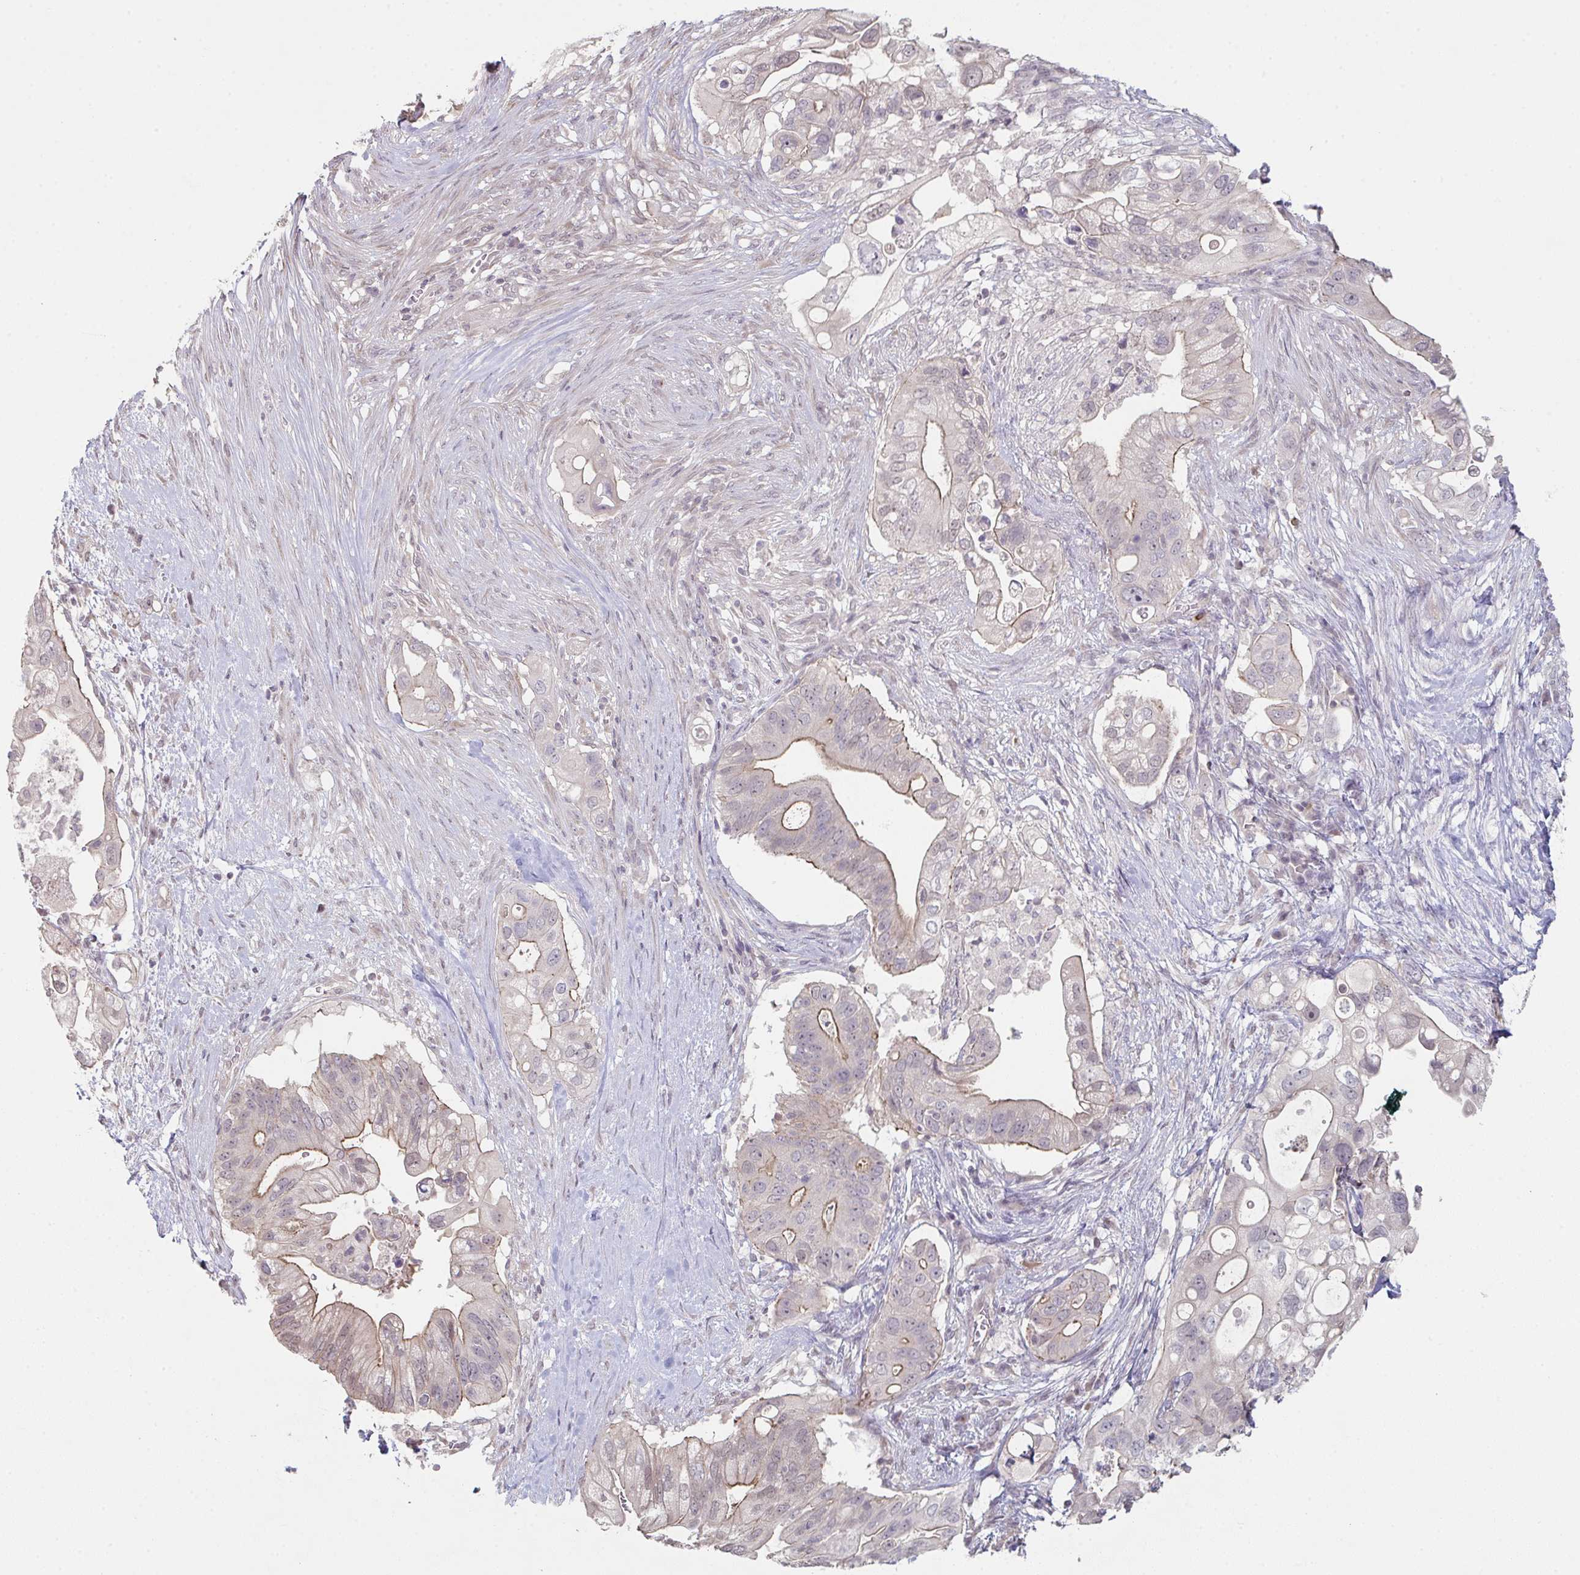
{"staining": {"intensity": "moderate", "quantity": "<25%", "location": "cytoplasmic/membranous"}, "tissue": "pancreatic cancer", "cell_type": "Tumor cells", "image_type": "cancer", "snomed": [{"axis": "morphology", "description": "Adenocarcinoma, NOS"}, {"axis": "topography", "description": "Pancreas"}], "caption": "This is a histology image of immunohistochemistry (IHC) staining of pancreatic adenocarcinoma, which shows moderate positivity in the cytoplasmic/membranous of tumor cells.", "gene": "ZNF214", "patient": {"sex": "female", "age": 72}}